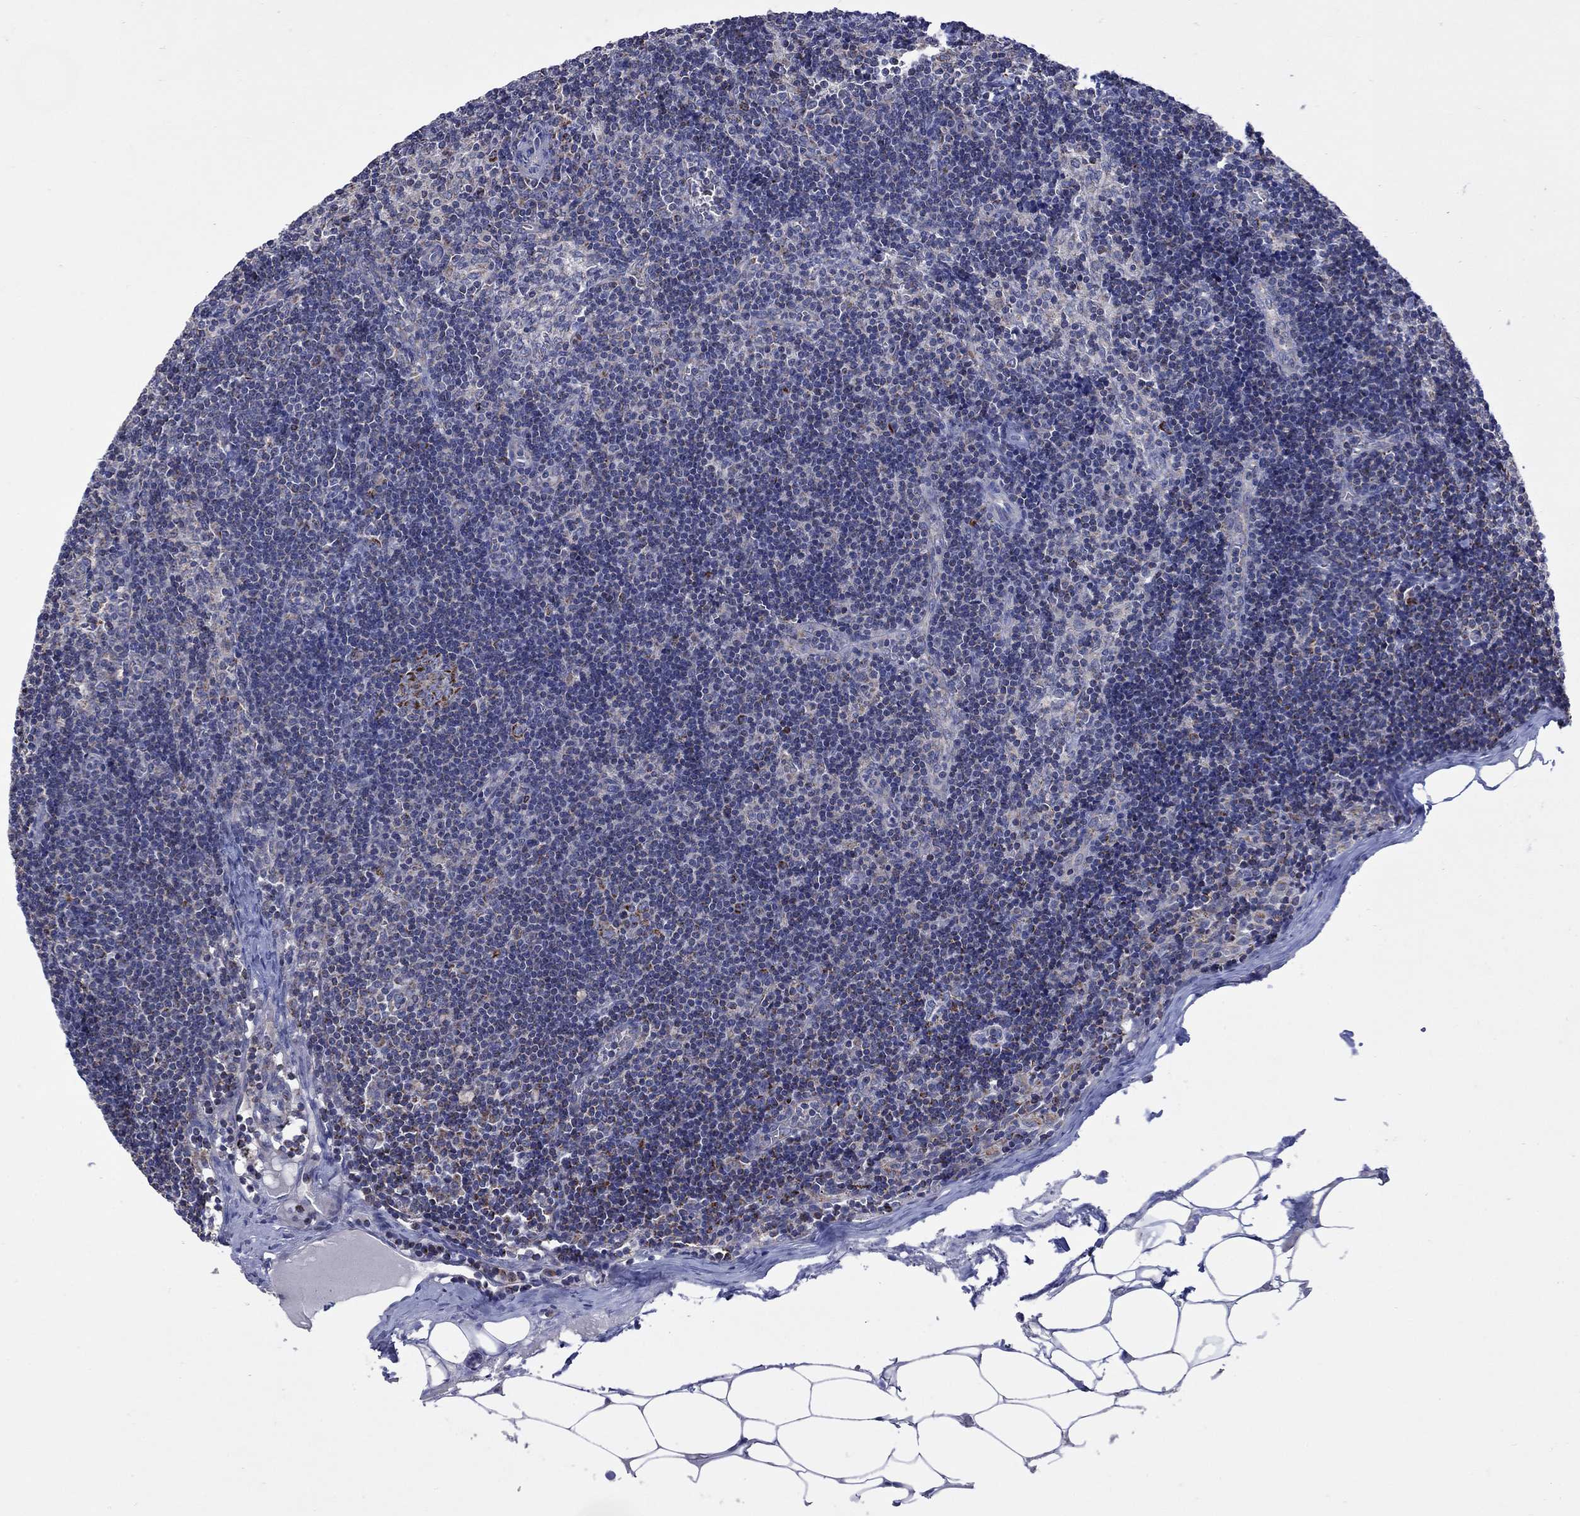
{"staining": {"intensity": "negative", "quantity": "none", "location": "none"}, "tissue": "lymph node", "cell_type": "Germinal center cells", "image_type": "normal", "snomed": [{"axis": "morphology", "description": "Normal tissue, NOS"}, {"axis": "topography", "description": "Lymph node"}], "caption": "A high-resolution photomicrograph shows IHC staining of normal lymph node, which shows no significant staining in germinal center cells.", "gene": "HPS5", "patient": {"sex": "female", "age": 51}}